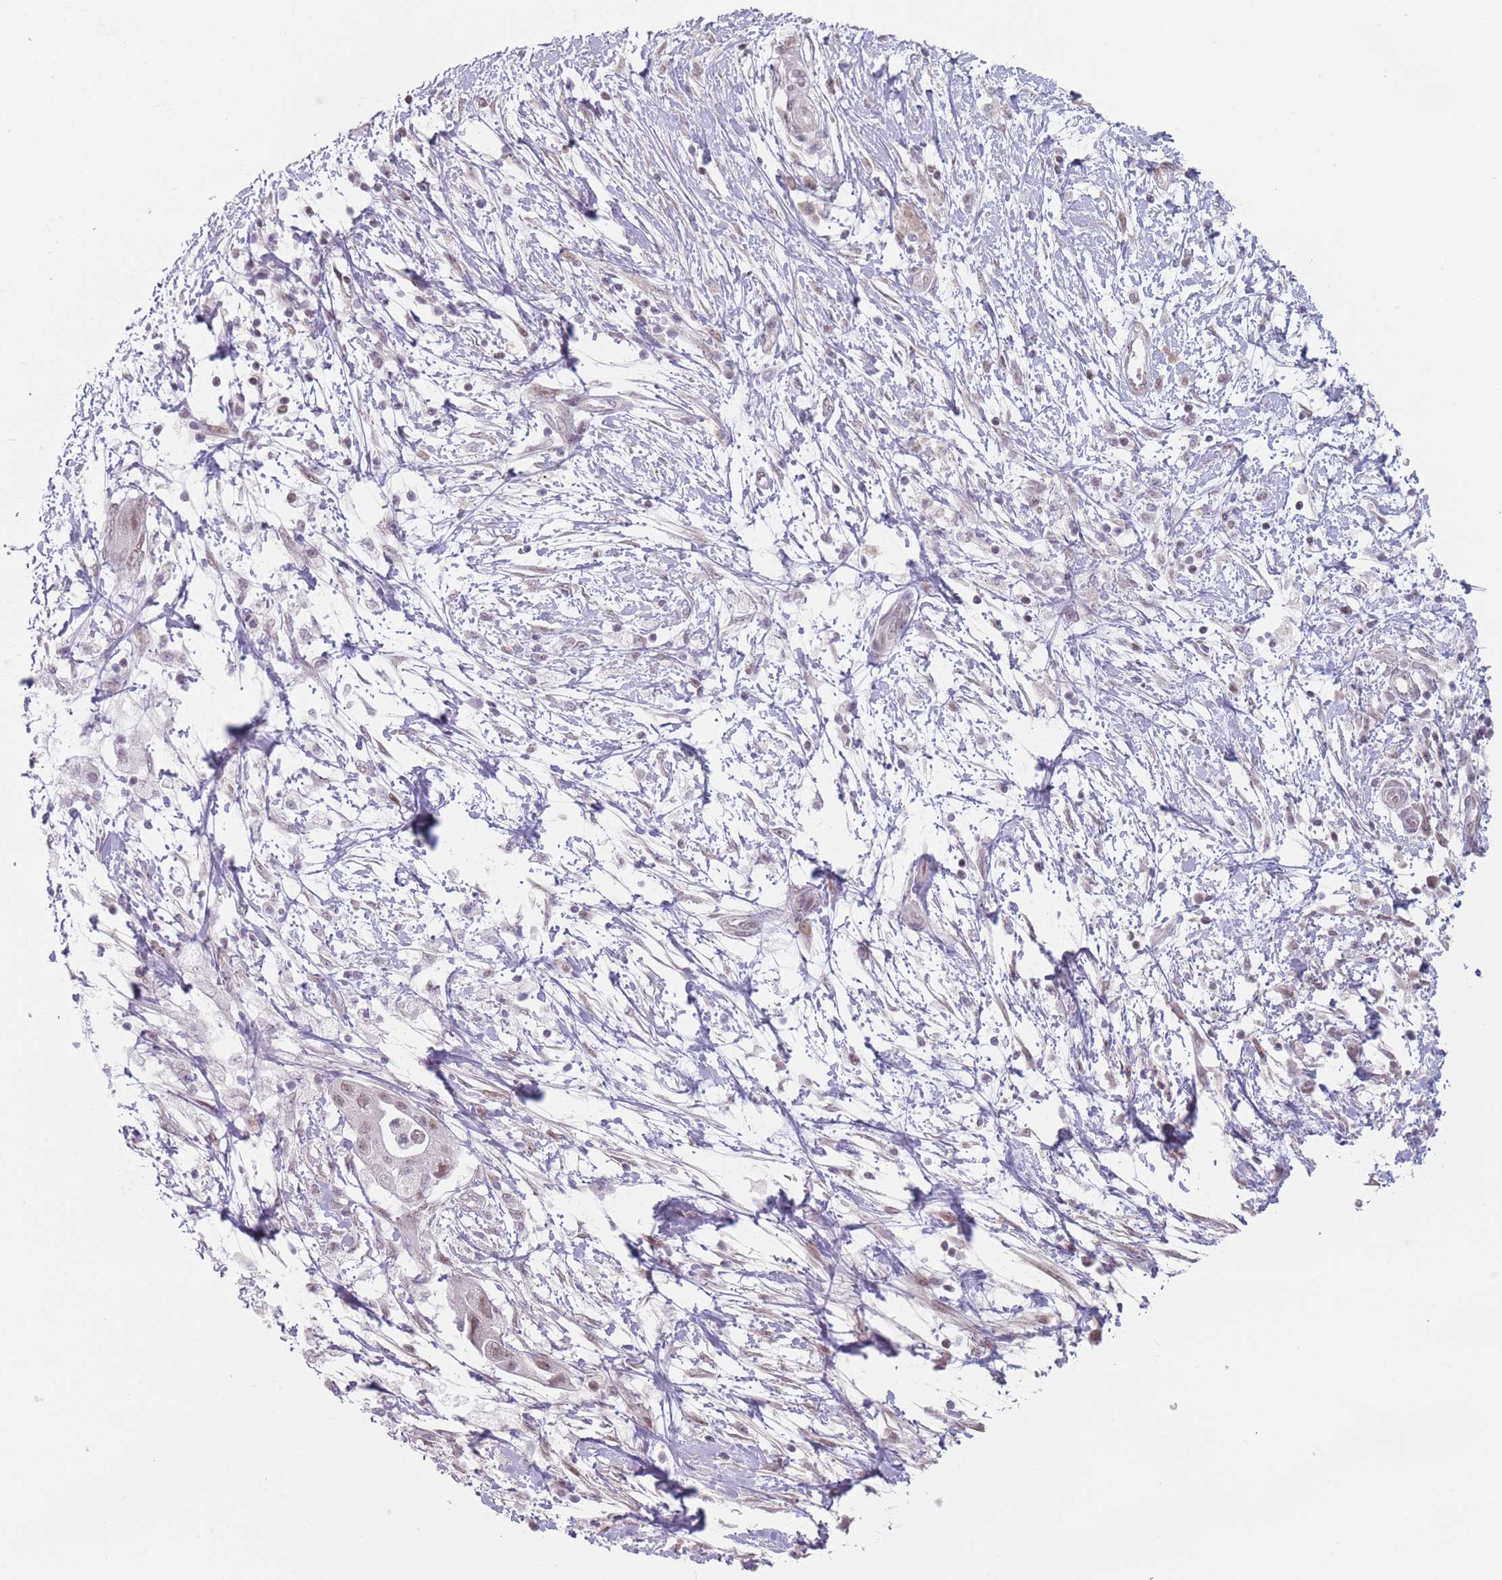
{"staining": {"intensity": "moderate", "quantity": "25%-75%", "location": "nuclear"}, "tissue": "pancreatic cancer", "cell_type": "Tumor cells", "image_type": "cancer", "snomed": [{"axis": "morphology", "description": "Adenocarcinoma, NOS"}, {"axis": "topography", "description": "Pancreas"}], "caption": "This histopathology image displays immunohistochemistry (IHC) staining of human pancreatic adenocarcinoma, with medium moderate nuclear expression in approximately 25%-75% of tumor cells.", "gene": "SH3BGRL2", "patient": {"sex": "male", "age": 68}}